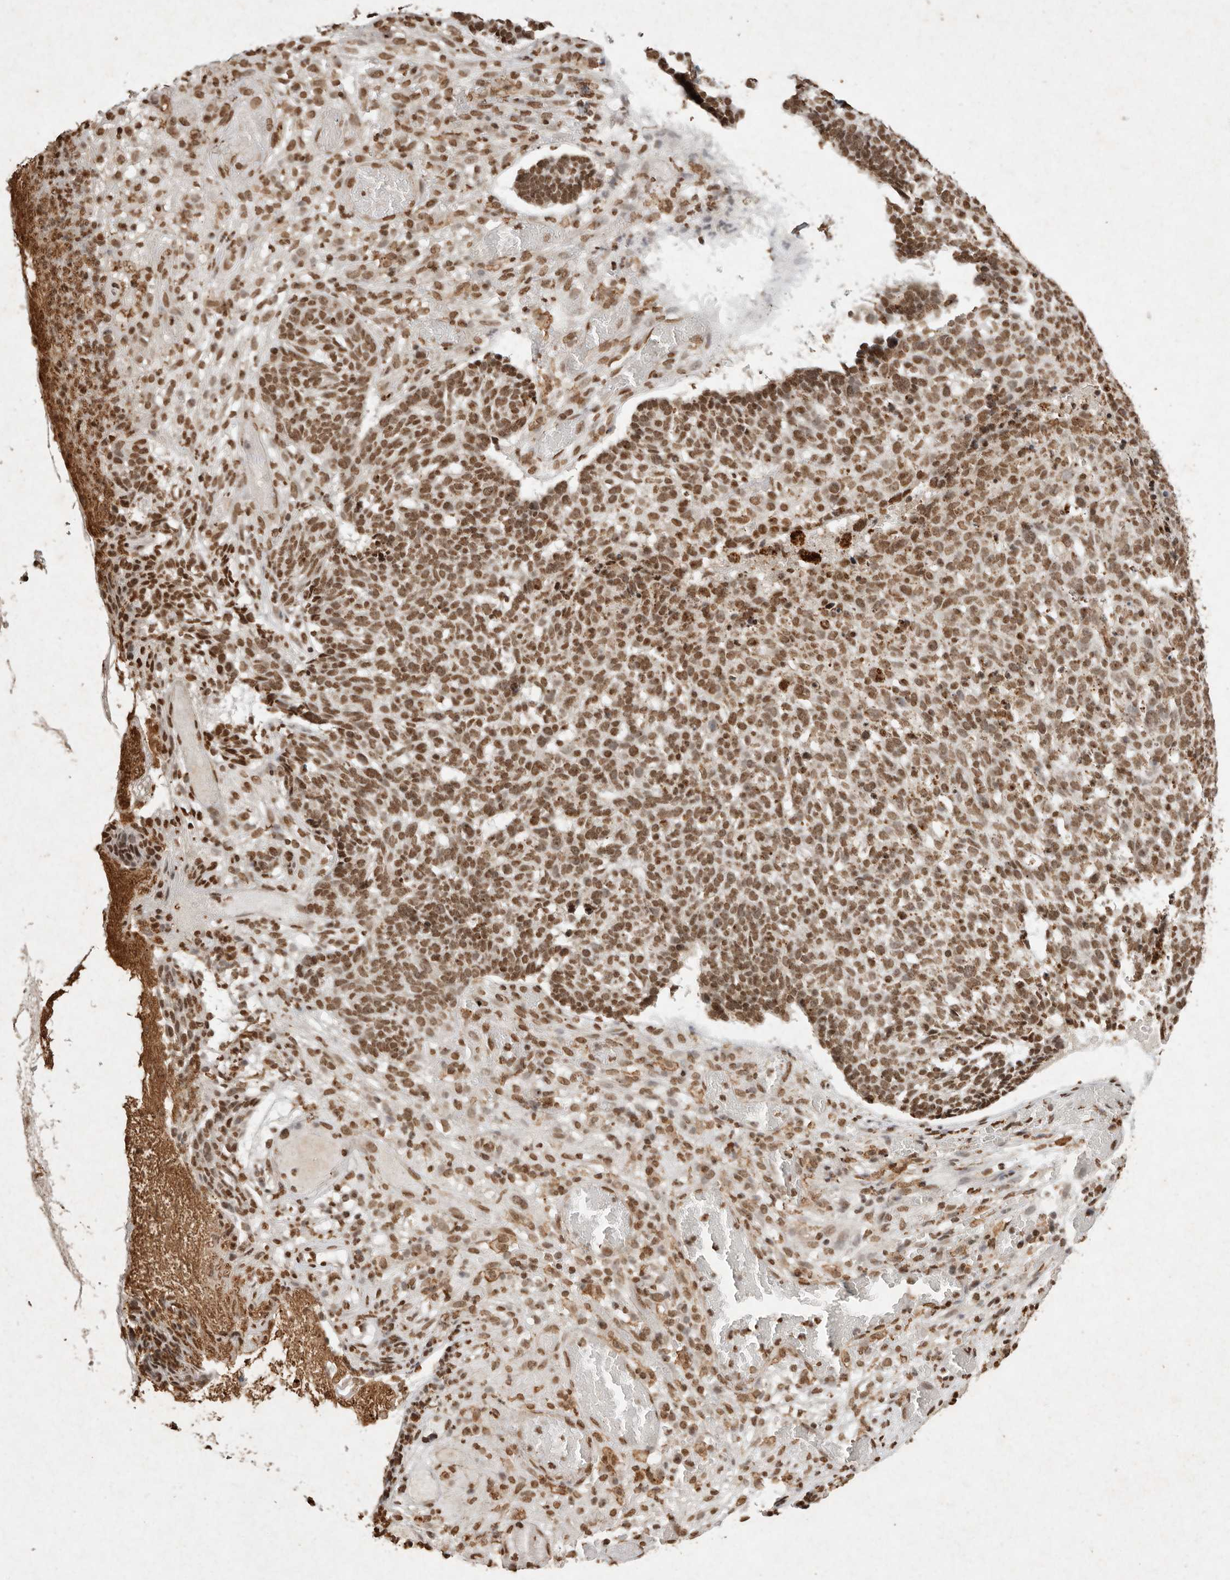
{"staining": {"intensity": "moderate", "quantity": ">75%", "location": "nuclear"}, "tissue": "skin cancer", "cell_type": "Tumor cells", "image_type": "cancer", "snomed": [{"axis": "morphology", "description": "Basal cell carcinoma"}, {"axis": "topography", "description": "Skin"}], "caption": "Brown immunohistochemical staining in basal cell carcinoma (skin) demonstrates moderate nuclear staining in approximately >75% of tumor cells. Using DAB (3,3'-diaminobenzidine) (brown) and hematoxylin (blue) stains, captured at high magnification using brightfield microscopy.", "gene": "NKX3-2", "patient": {"sex": "male", "age": 85}}